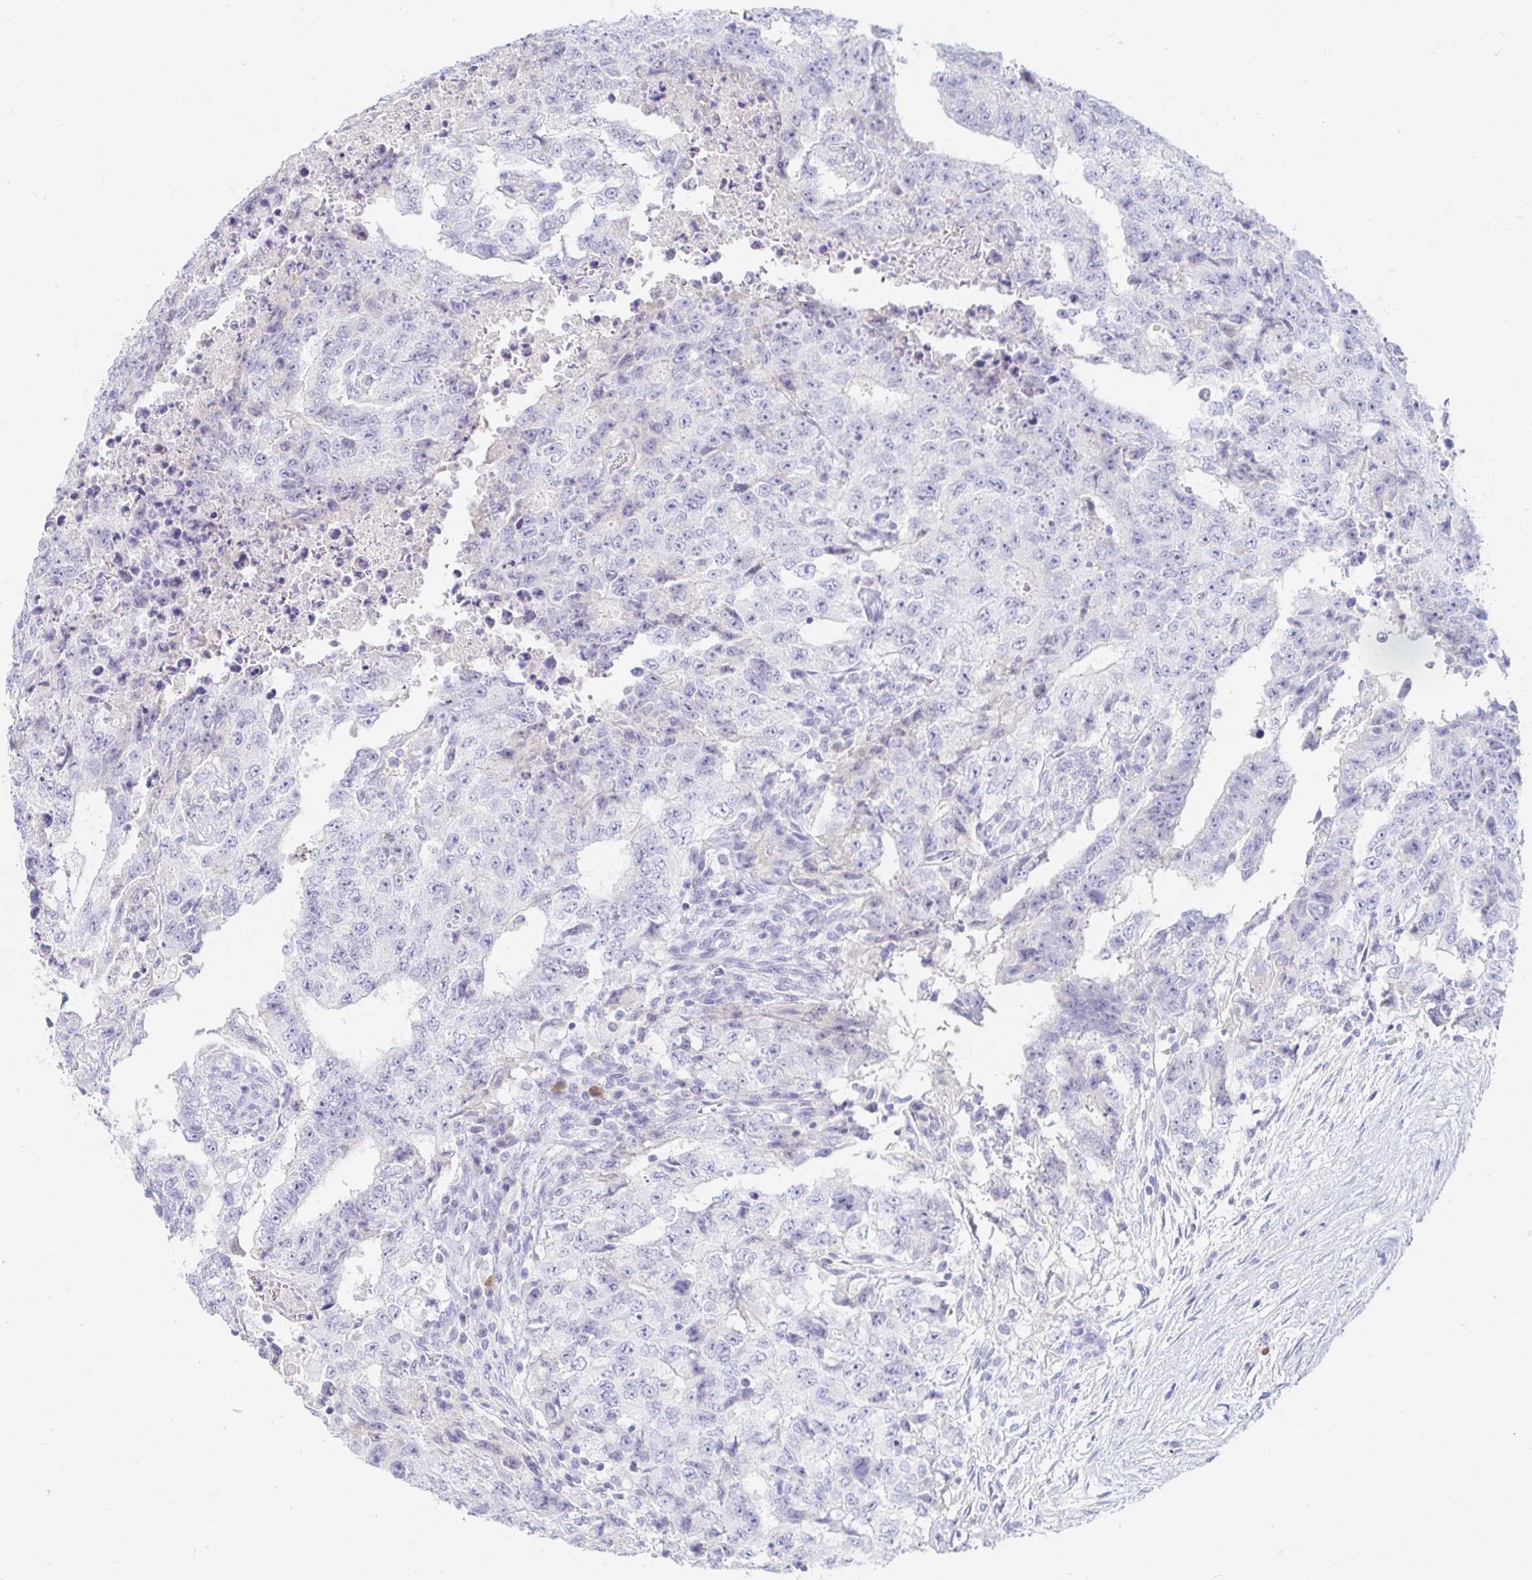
{"staining": {"intensity": "negative", "quantity": "none", "location": "none"}, "tissue": "testis cancer", "cell_type": "Tumor cells", "image_type": "cancer", "snomed": [{"axis": "morphology", "description": "Carcinoma, Embryonal, NOS"}, {"axis": "topography", "description": "Testis"}], "caption": "Testis cancer stained for a protein using immunohistochemistry (IHC) reveals no staining tumor cells.", "gene": "TEX44", "patient": {"sex": "male", "age": 24}}